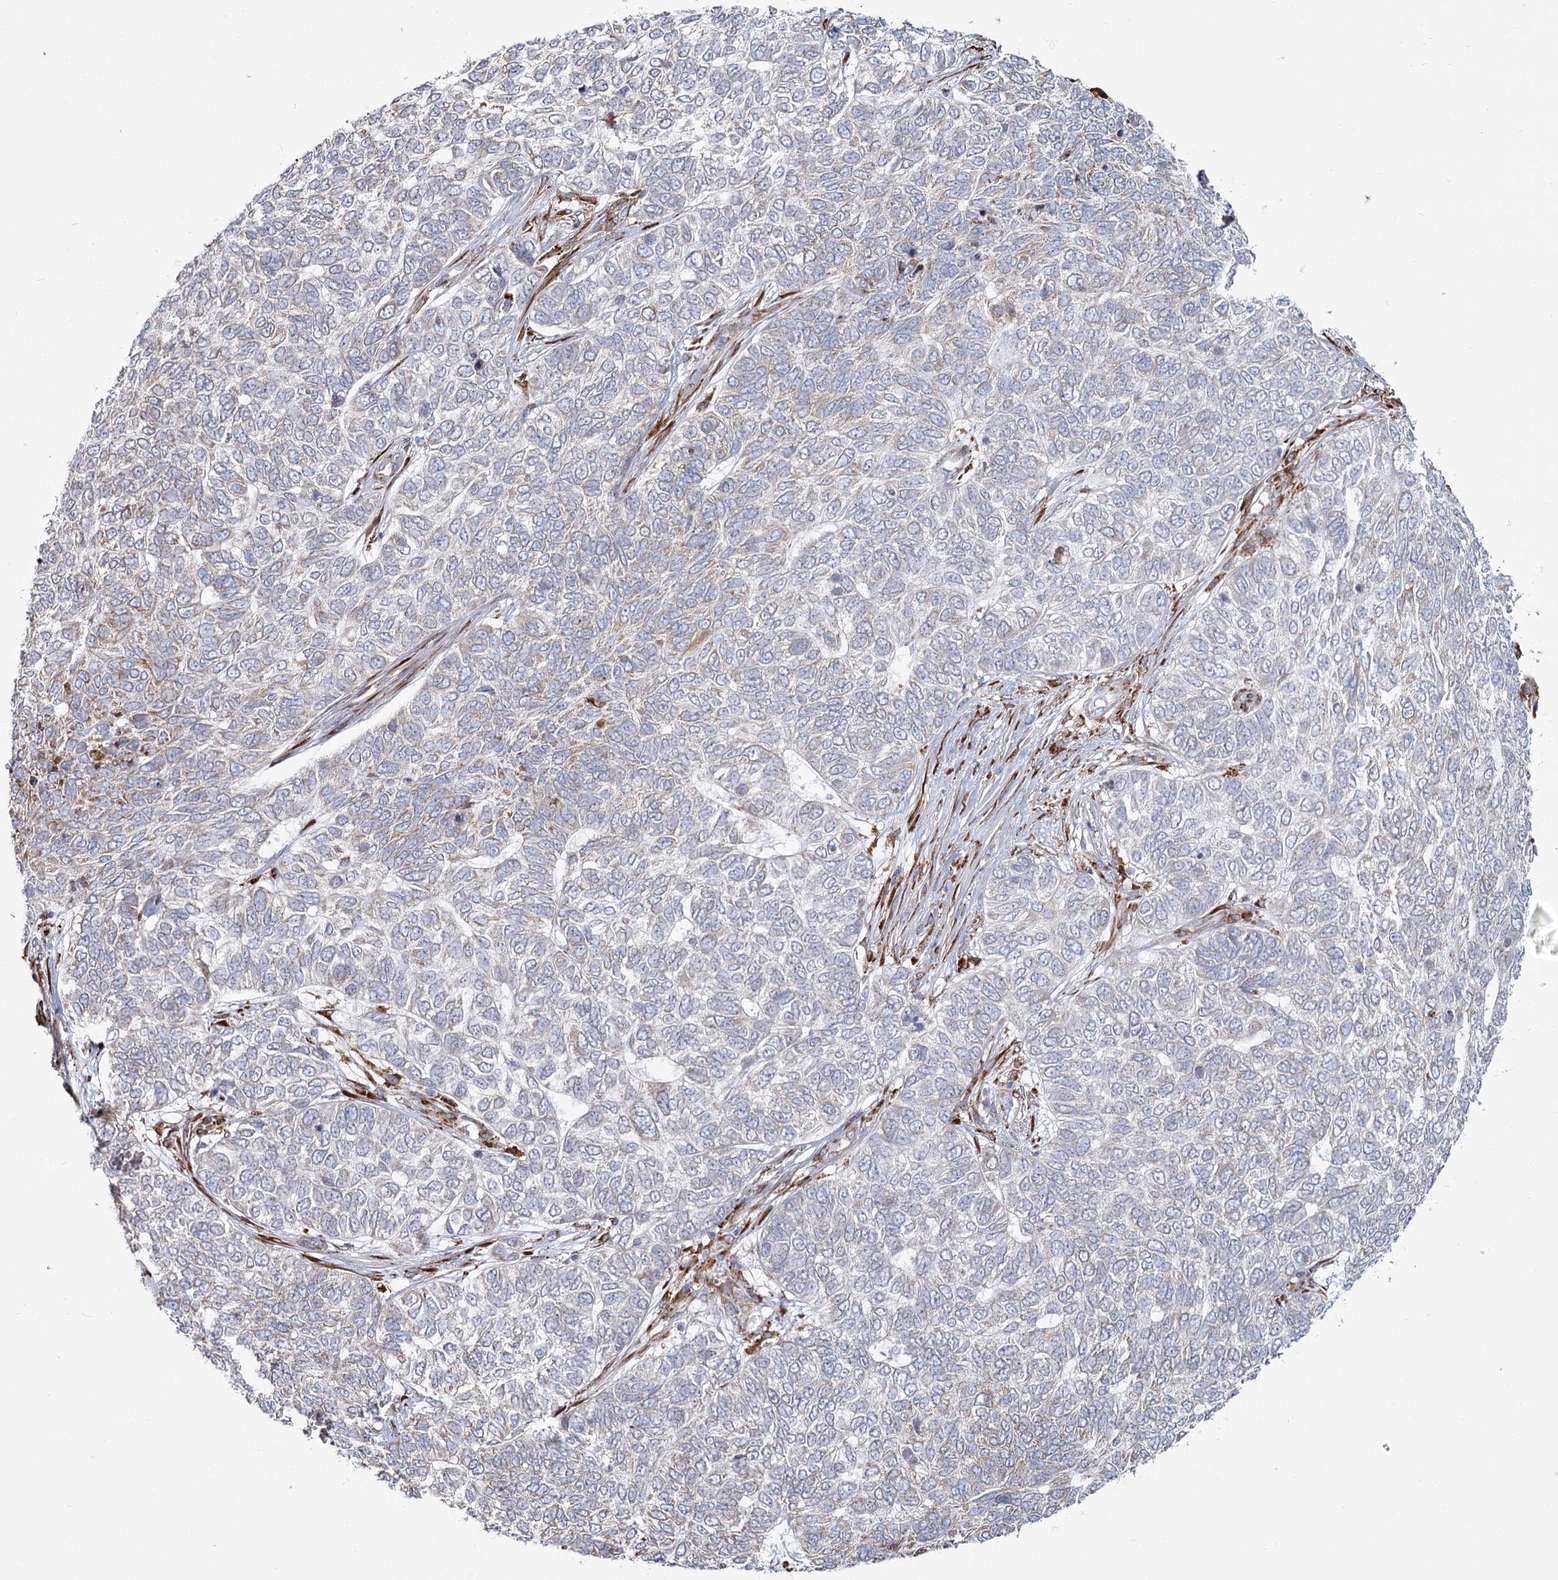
{"staining": {"intensity": "negative", "quantity": "none", "location": "none"}, "tissue": "skin cancer", "cell_type": "Tumor cells", "image_type": "cancer", "snomed": [{"axis": "morphology", "description": "Basal cell carcinoma"}, {"axis": "topography", "description": "Skin"}], "caption": "This is an IHC histopathology image of human skin cancer (basal cell carcinoma). There is no expression in tumor cells.", "gene": "ZCCHC9", "patient": {"sex": "female", "age": 65}}